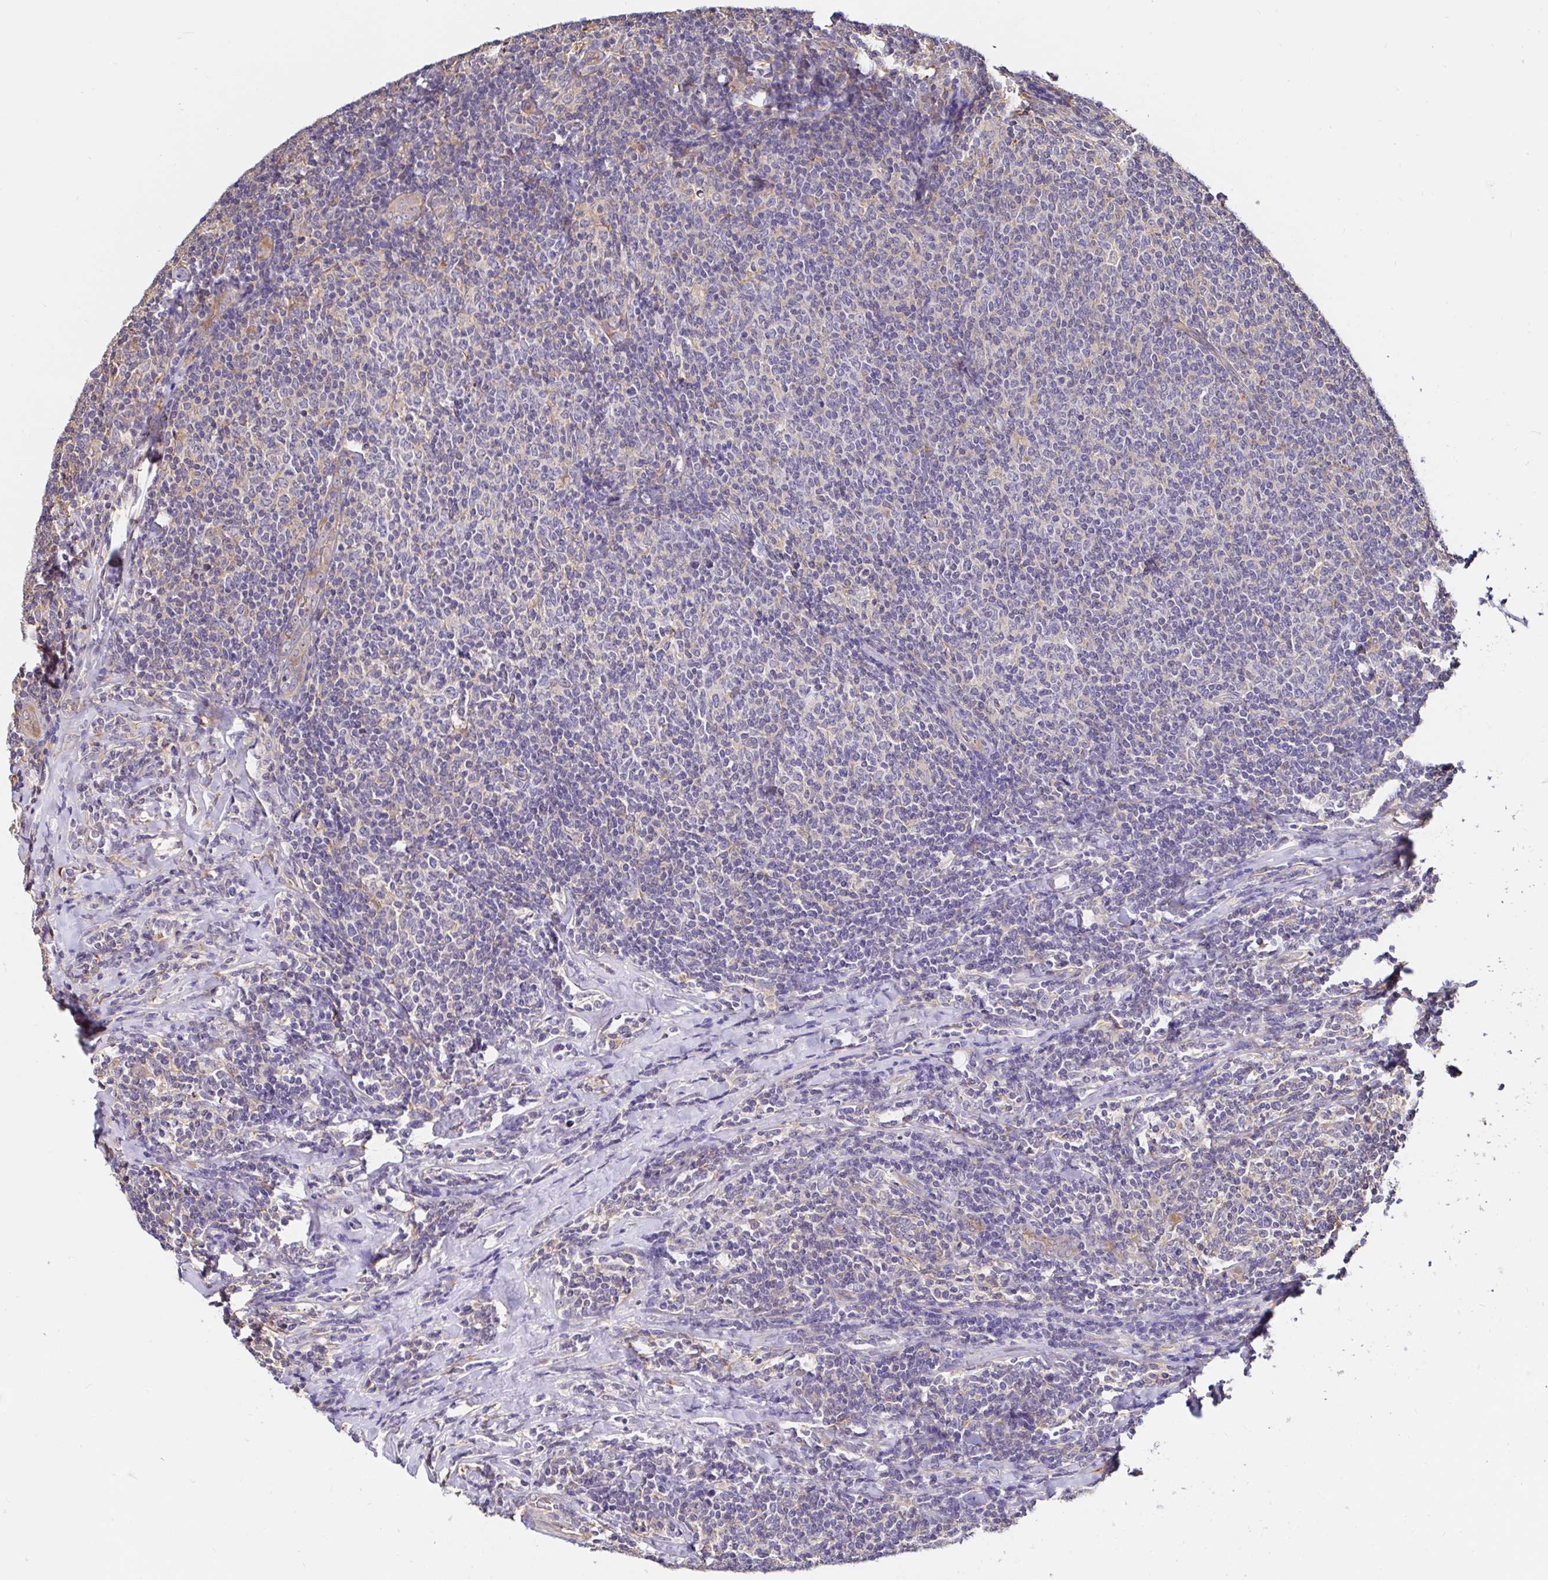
{"staining": {"intensity": "negative", "quantity": "none", "location": "none"}, "tissue": "lymphoma", "cell_type": "Tumor cells", "image_type": "cancer", "snomed": [{"axis": "morphology", "description": "Malignant lymphoma, non-Hodgkin's type, Low grade"}, {"axis": "topography", "description": "Lymph node"}], "caption": "Immunohistochemistry histopathology image of neoplastic tissue: lymphoma stained with DAB (3,3'-diaminobenzidine) demonstrates no significant protein expression in tumor cells. (DAB (3,3'-diaminobenzidine) immunohistochemistry, high magnification).", "gene": "RSRP1", "patient": {"sex": "male", "age": 52}}